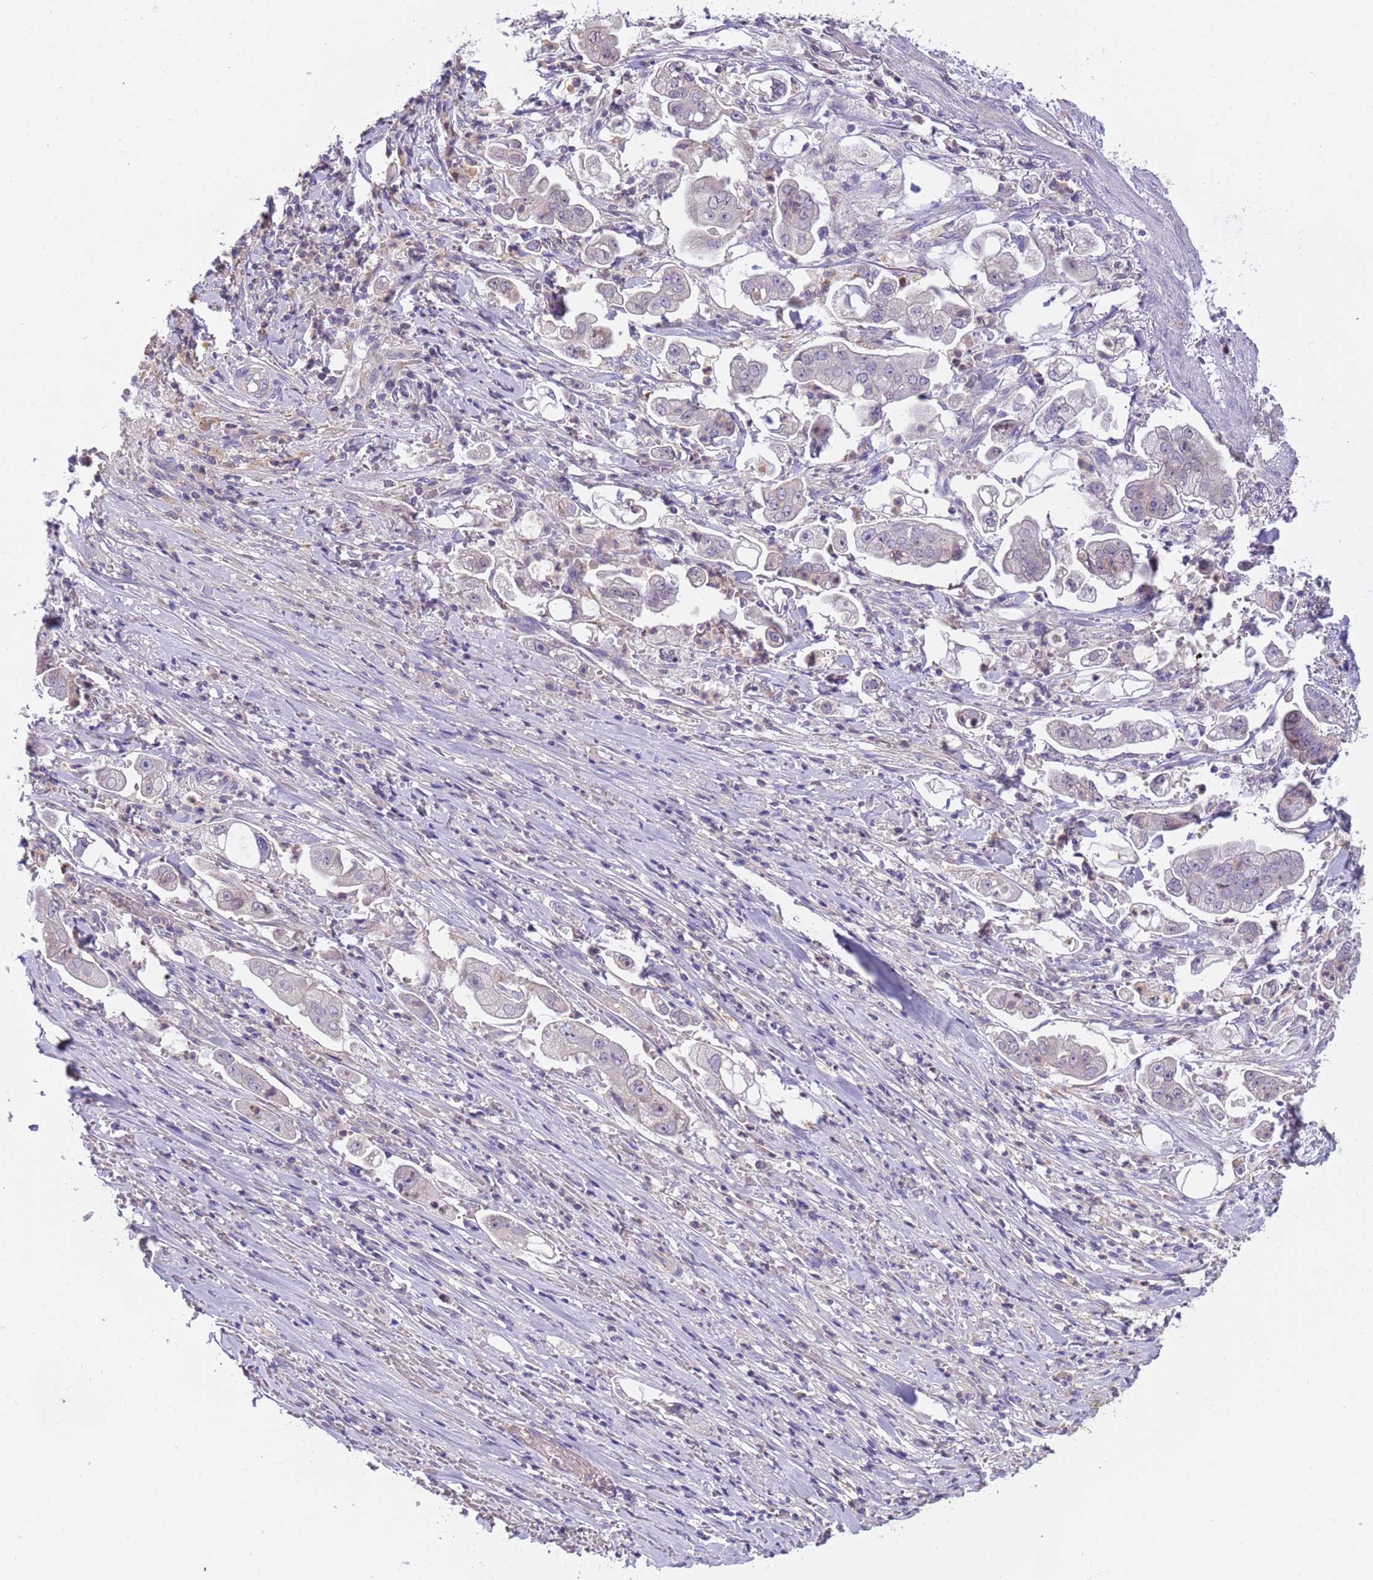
{"staining": {"intensity": "negative", "quantity": "none", "location": "none"}, "tissue": "stomach cancer", "cell_type": "Tumor cells", "image_type": "cancer", "snomed": [{"axis": "morphology", "description": "Adenocarcinoma, NOS"}, {"axis": "topography", "description": "Stomach"}], "caption": "Tumor cells are negative for brown protein staining in stomach cancer (adenocarcinoma).", "gene": "PLCXD3", "patient": {"sex": "male", "age": 62}}